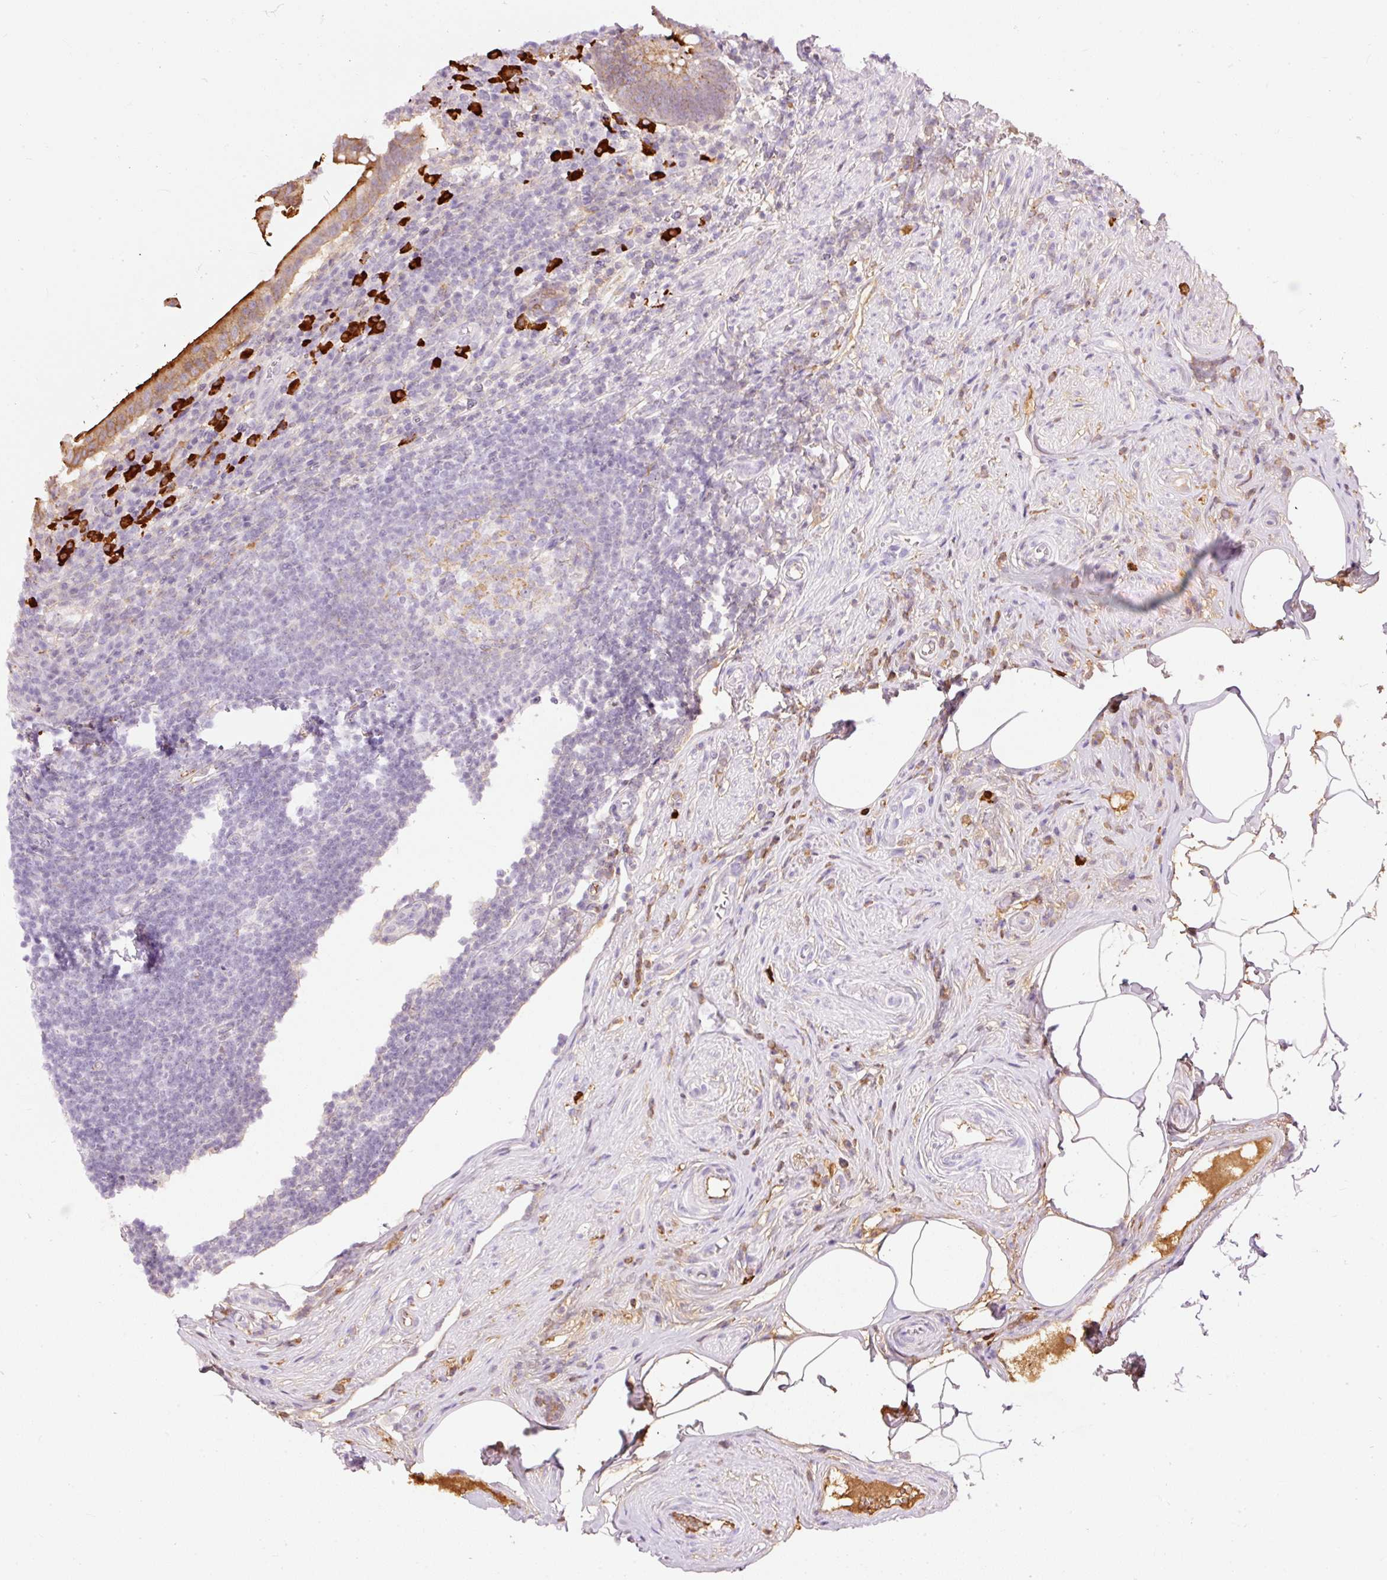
{"staining": {"intensity": "moderate", "quantity": ">75%", "location": "cytoplasmic/membranous"}, "tissue": "appendix", "cell_type": "Glandular cells", "image_type": "normal", "snomed": [{"axis": "morphology", "description": "Normal tissue, NOS"}, {"axis": "topography", "description": "Appendix"}], "caption": "Appendix stained with DAB IHC demonstrates medium levels of moderate cytoplasmic/membranous expression in approximately >75% of glandular cells.", "gene": "PRPF38B", "patient": {"sex": "female", "age": 56}}